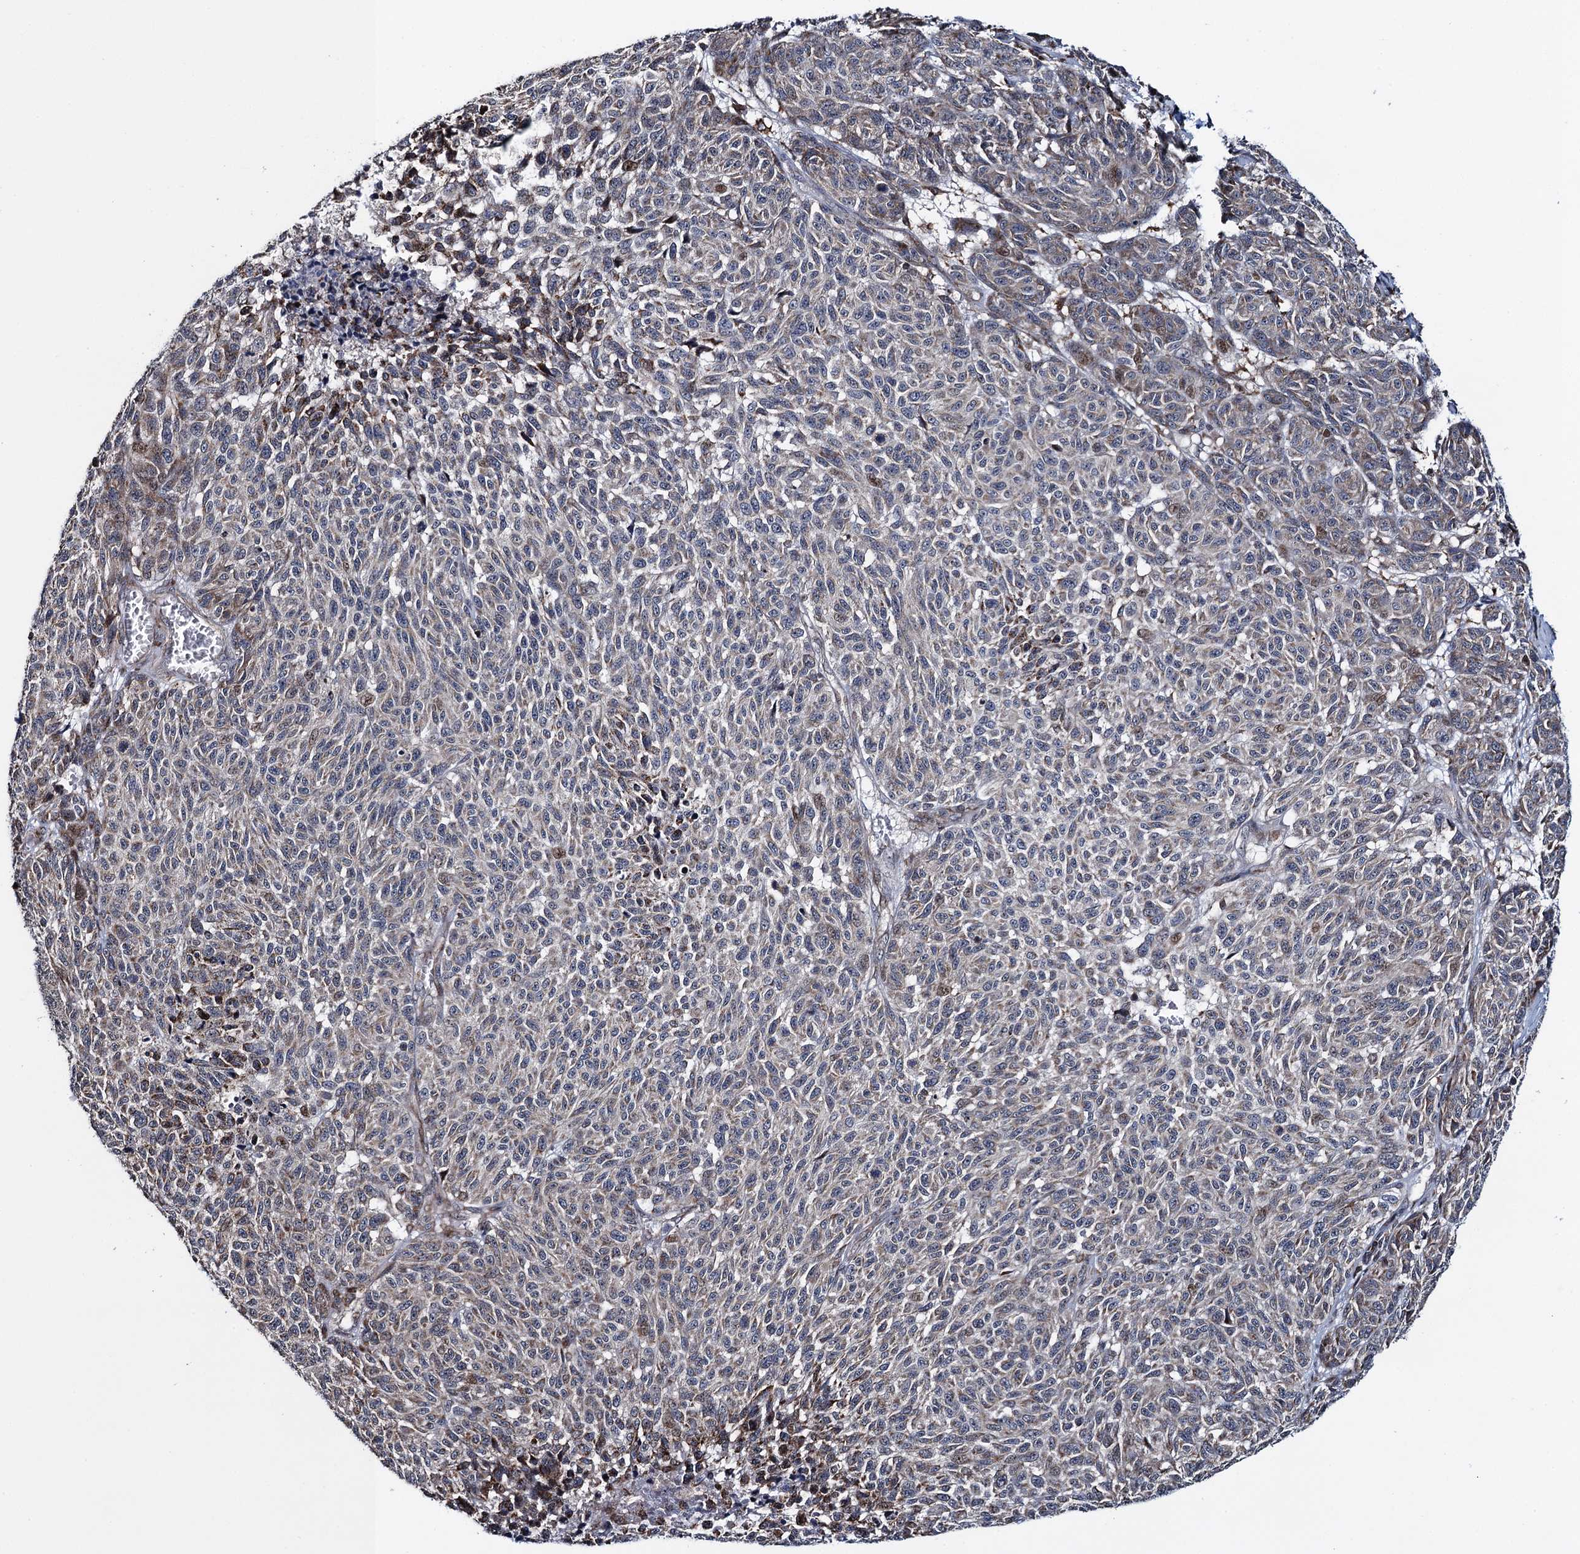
{"staining": {"intensity": "weak", "quantity": "25%-75%", "location": "cytoplasmic/membranous,nuclear"}, "tissue": "melanoma", "cell_type": "Tumor cells", "image_type": "cancer", "snomed": [{"axis": "morphology", "description": "Malignant melanoma, NOS"}, {"axis": "topography", "description": "Skin"}], "caption": "Immunohistochemistry micrograph of melanoma stained for a protein (brown), which exhibits low levels of weak cytoplasmic/membranous and nuclear positivity in about 25%-75% of tumor cells.", "gene": "CCDC102A", "patient": {"sex": "male", "age": 49}}